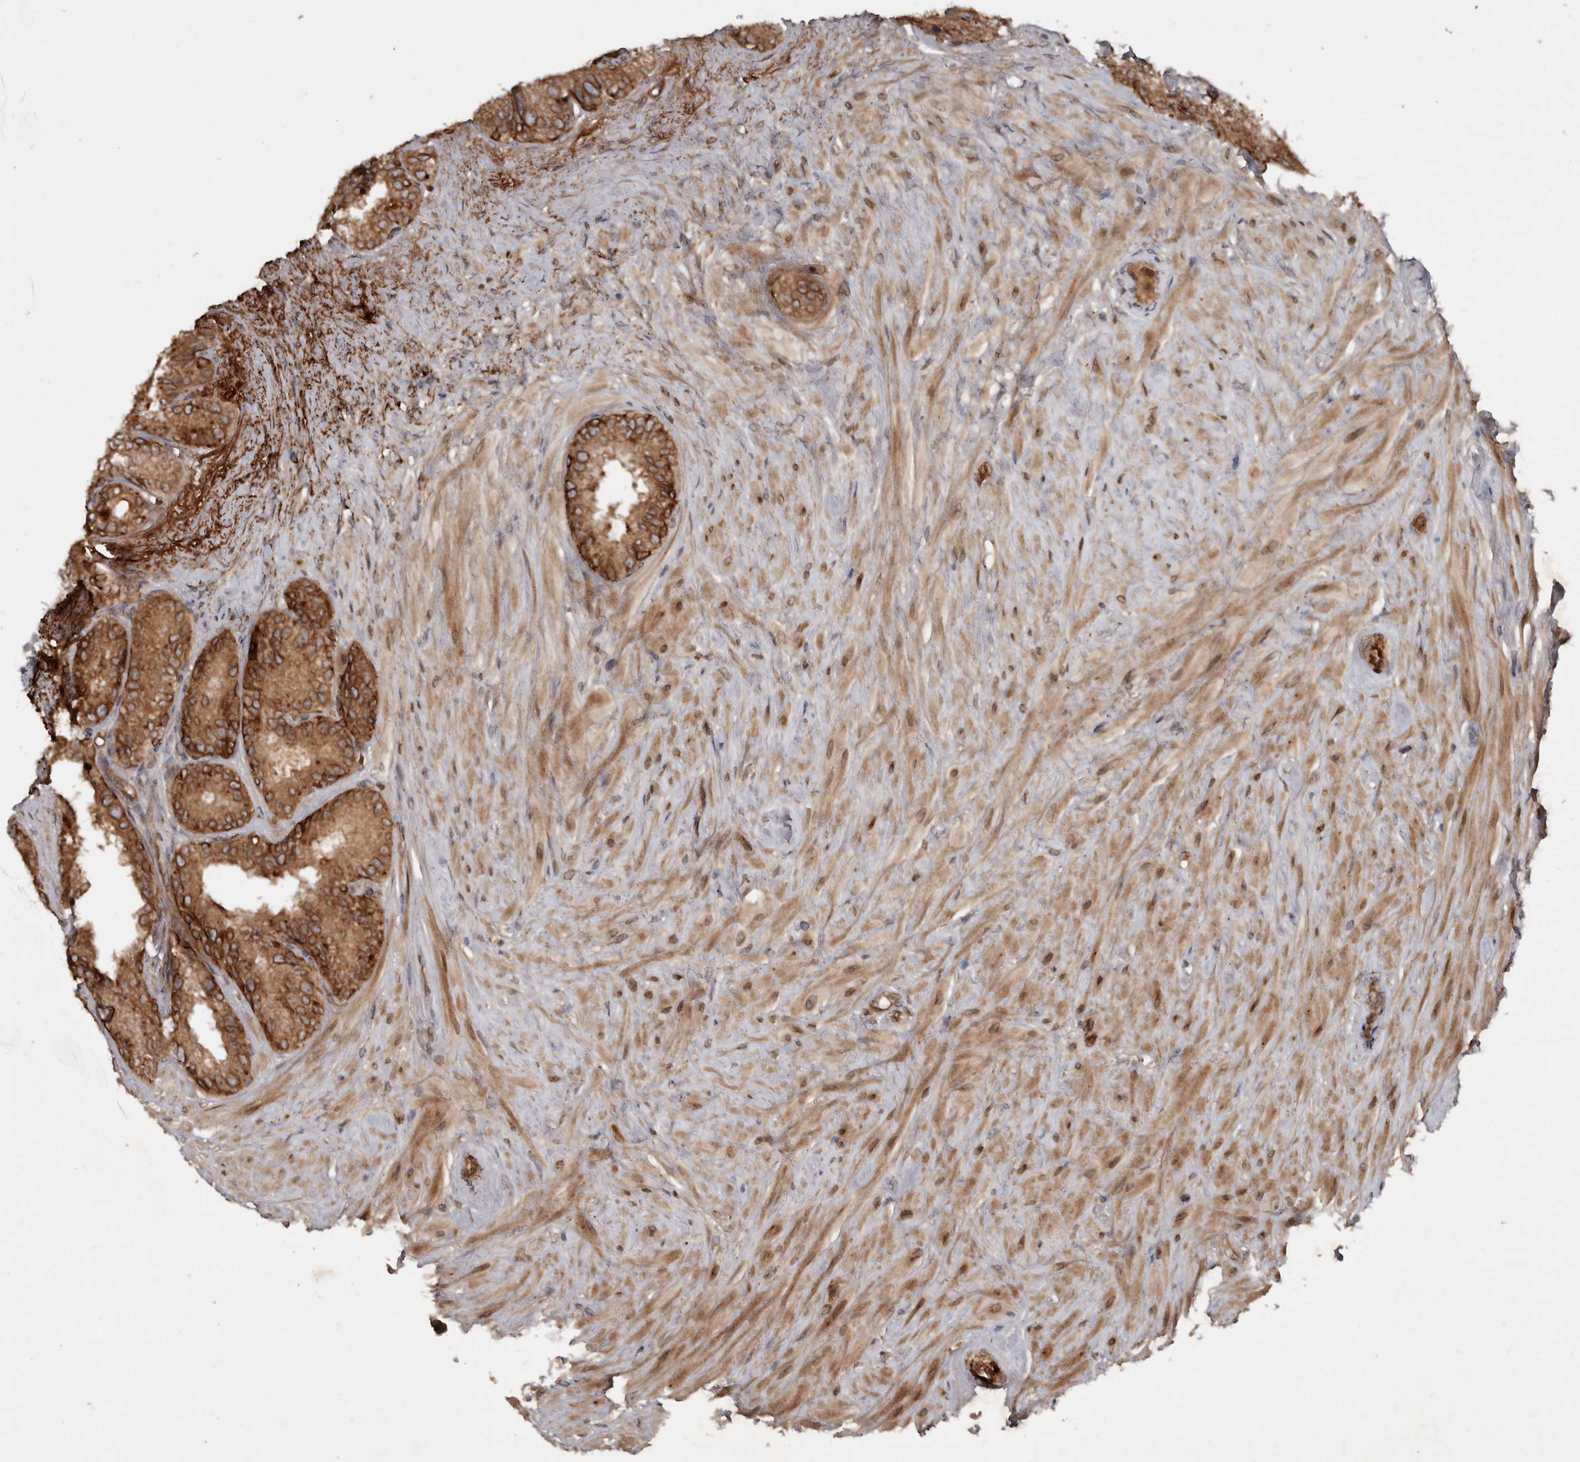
{"staining": {"intensity": "strong", "quantity": ">75%", "location": "cytoplasmic/membranous"}, "tissue": "seminal vesicle", "cell_type": "Glandular cells", "image_type": "normal", "snomed": [{"axis": "morphology", "description": "Normal tissue, NOS"}, {"axis": "topography", "description": "Seminal veicle"}], "caption": "This is a photomicrograph of immunohistochemistry staining of normal seminal vesicle, which shows strong positivity in the cytoplasmic/membranous of glandular cells.", "gene": "STK36", "patient": {"sex": "male", "age": 80}}